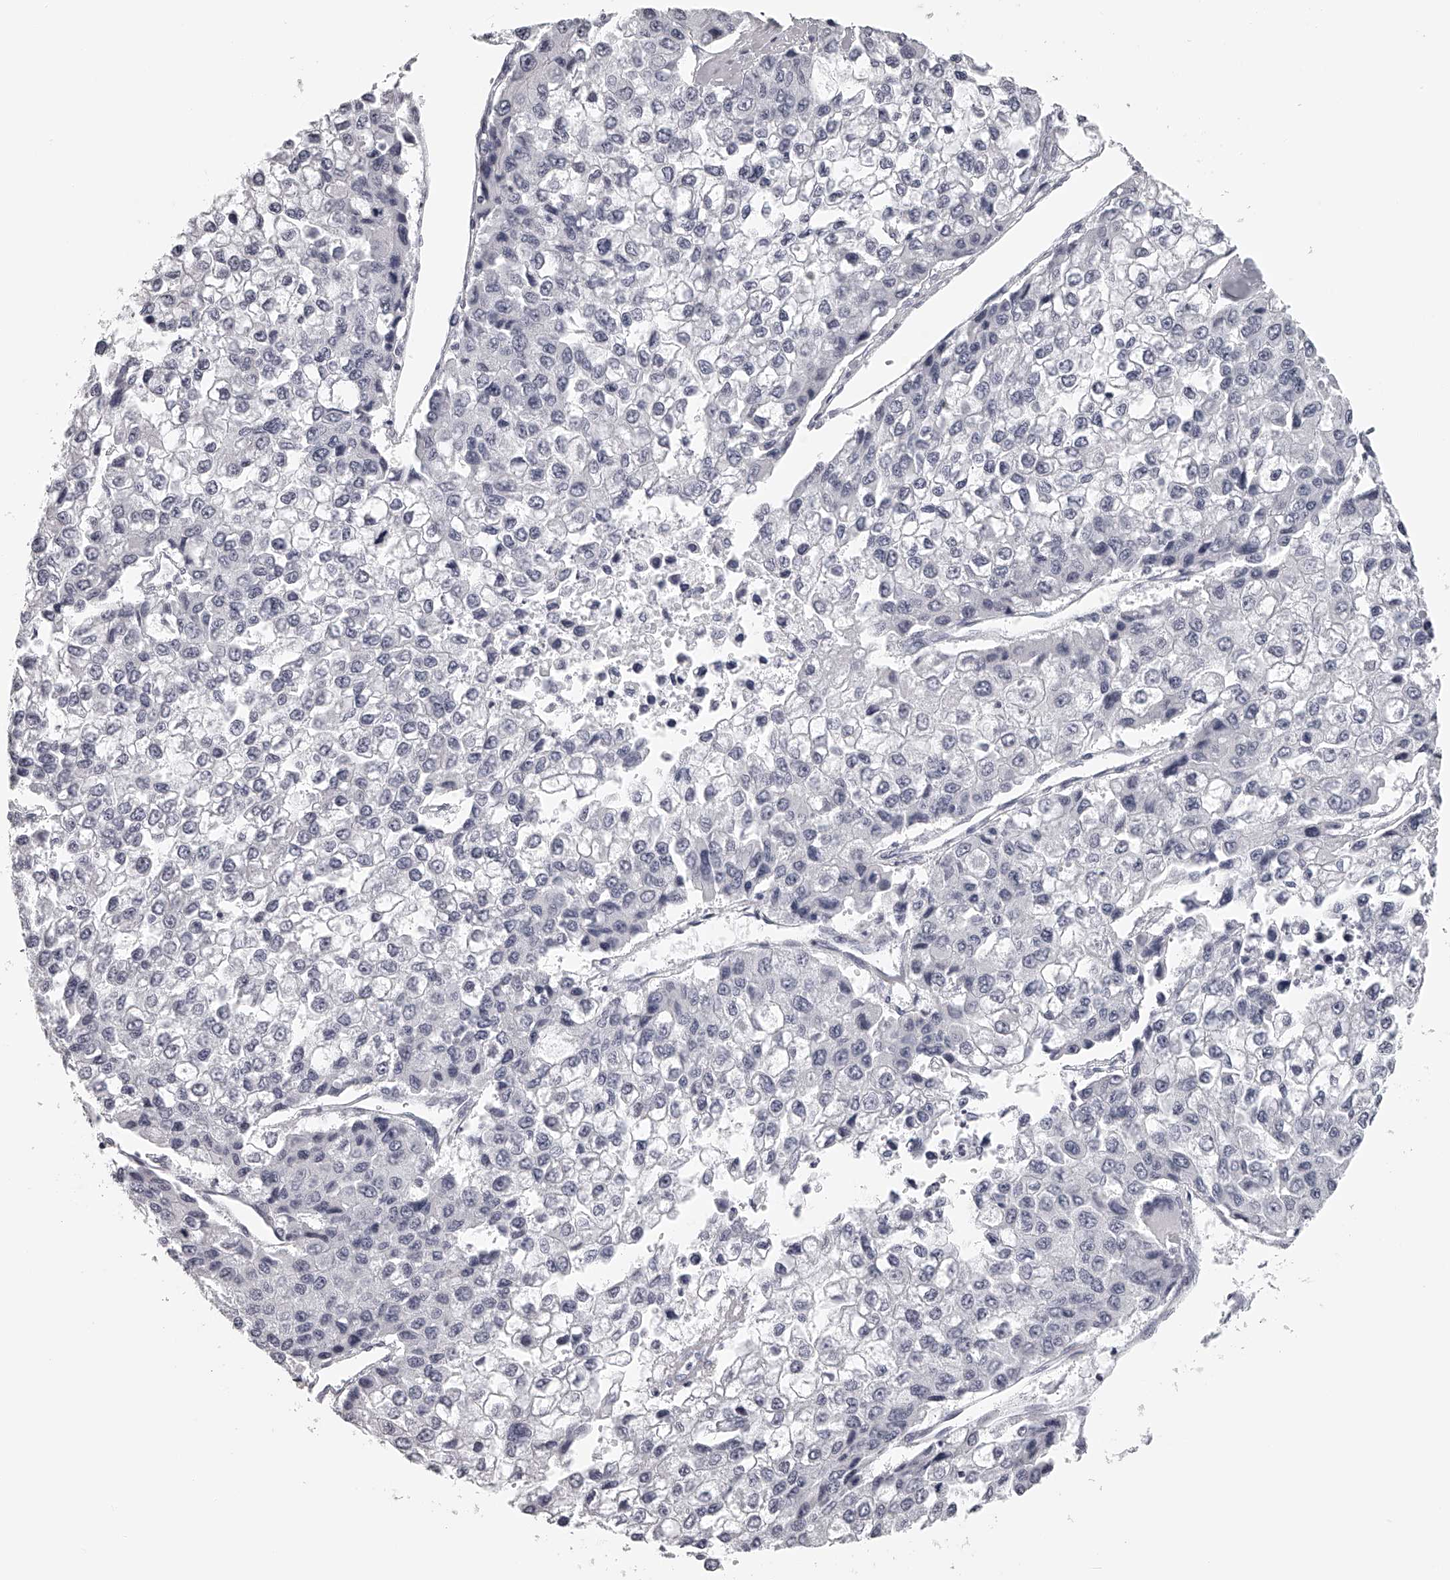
{"staining": {"intensity": "negative", "quantity": "none", "location": "none"}, "tissue": "liver cancer", "cell_type": "Tumor cells", "image_type": "cancer", "snomed": [{"axis": "morphology", "description": "Carcinoma, Hepatocellular, NOS"}, {"axis": "topography", "description": "Liver"}], "caption": "High power microscopy photomicrograph of an IHC photomicrograph of liver cancer, revealing no significant expression in tumor cells. Brightfield microscopy of immunohistochemistry (IHC) stained with DAB (brown) and hematoxylin (blue), captured at high magnification.", "gene": "SEC11C", "patient": {"sex": "female", "age": 66}}